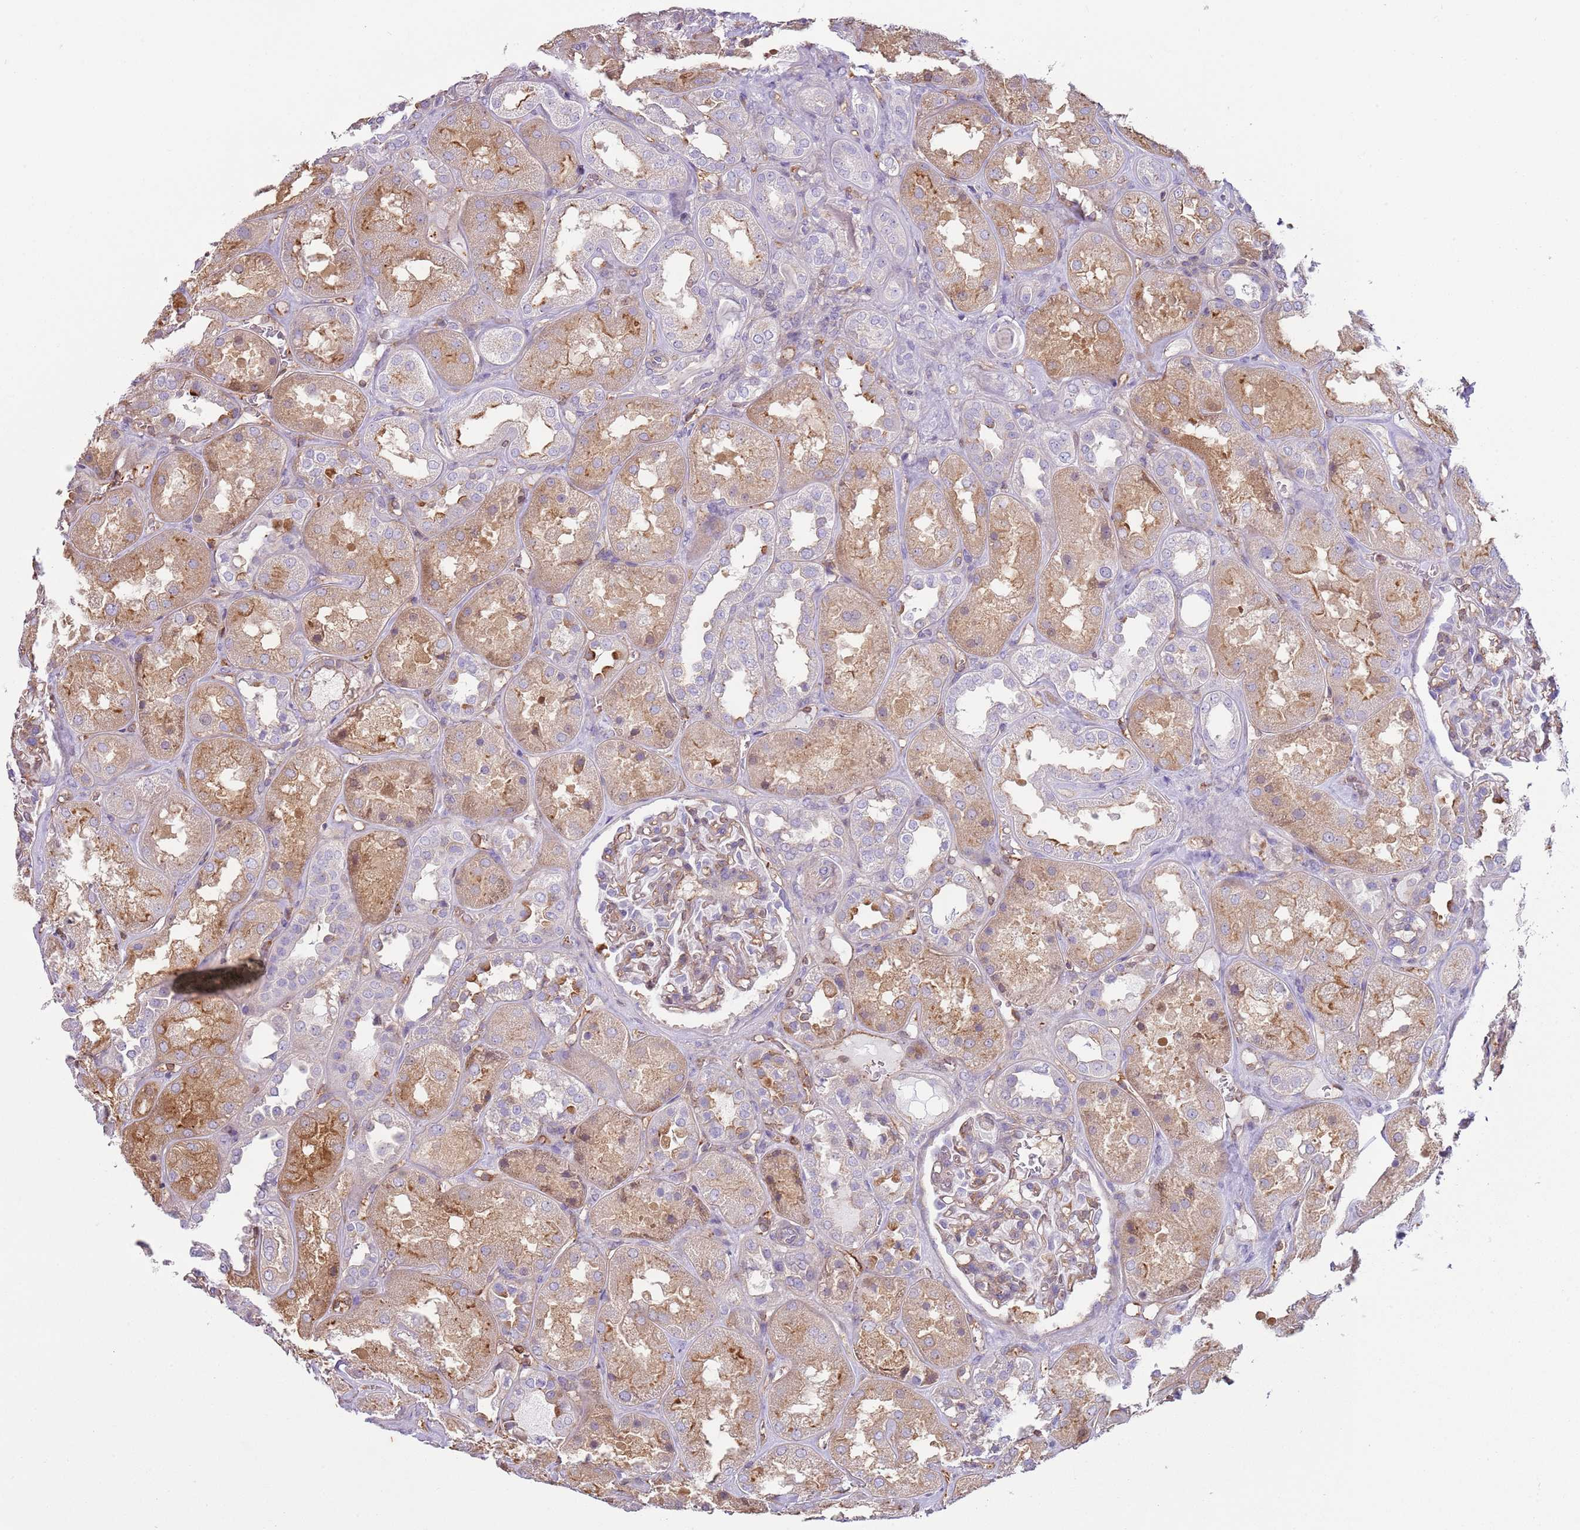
{"staining": {"intensity": "weak", "quantity": "25%-75%", "location": "cytoplasmic/membranous"}, "tissue": "kidney", "cell_type": "Cells in glomeruli", "image_type": "normal", "snomed": [{"axis": "morphology", "description": "Normal tissue, NOS"}, {"axis": "topography", "description": "Kidney"}], "caption": "Protein positivity by immunohistochemistry reveals weak cytoplasmic/membranous expression in approximately 25%-75% of cells in glomeruli in normal kidney. (DAB (3,3'-diaminobenzidine) IHC with brightfield microscopy, high magnification).", "gene": "GNAI1", "patient": {"sex": "male", "age": 70}}